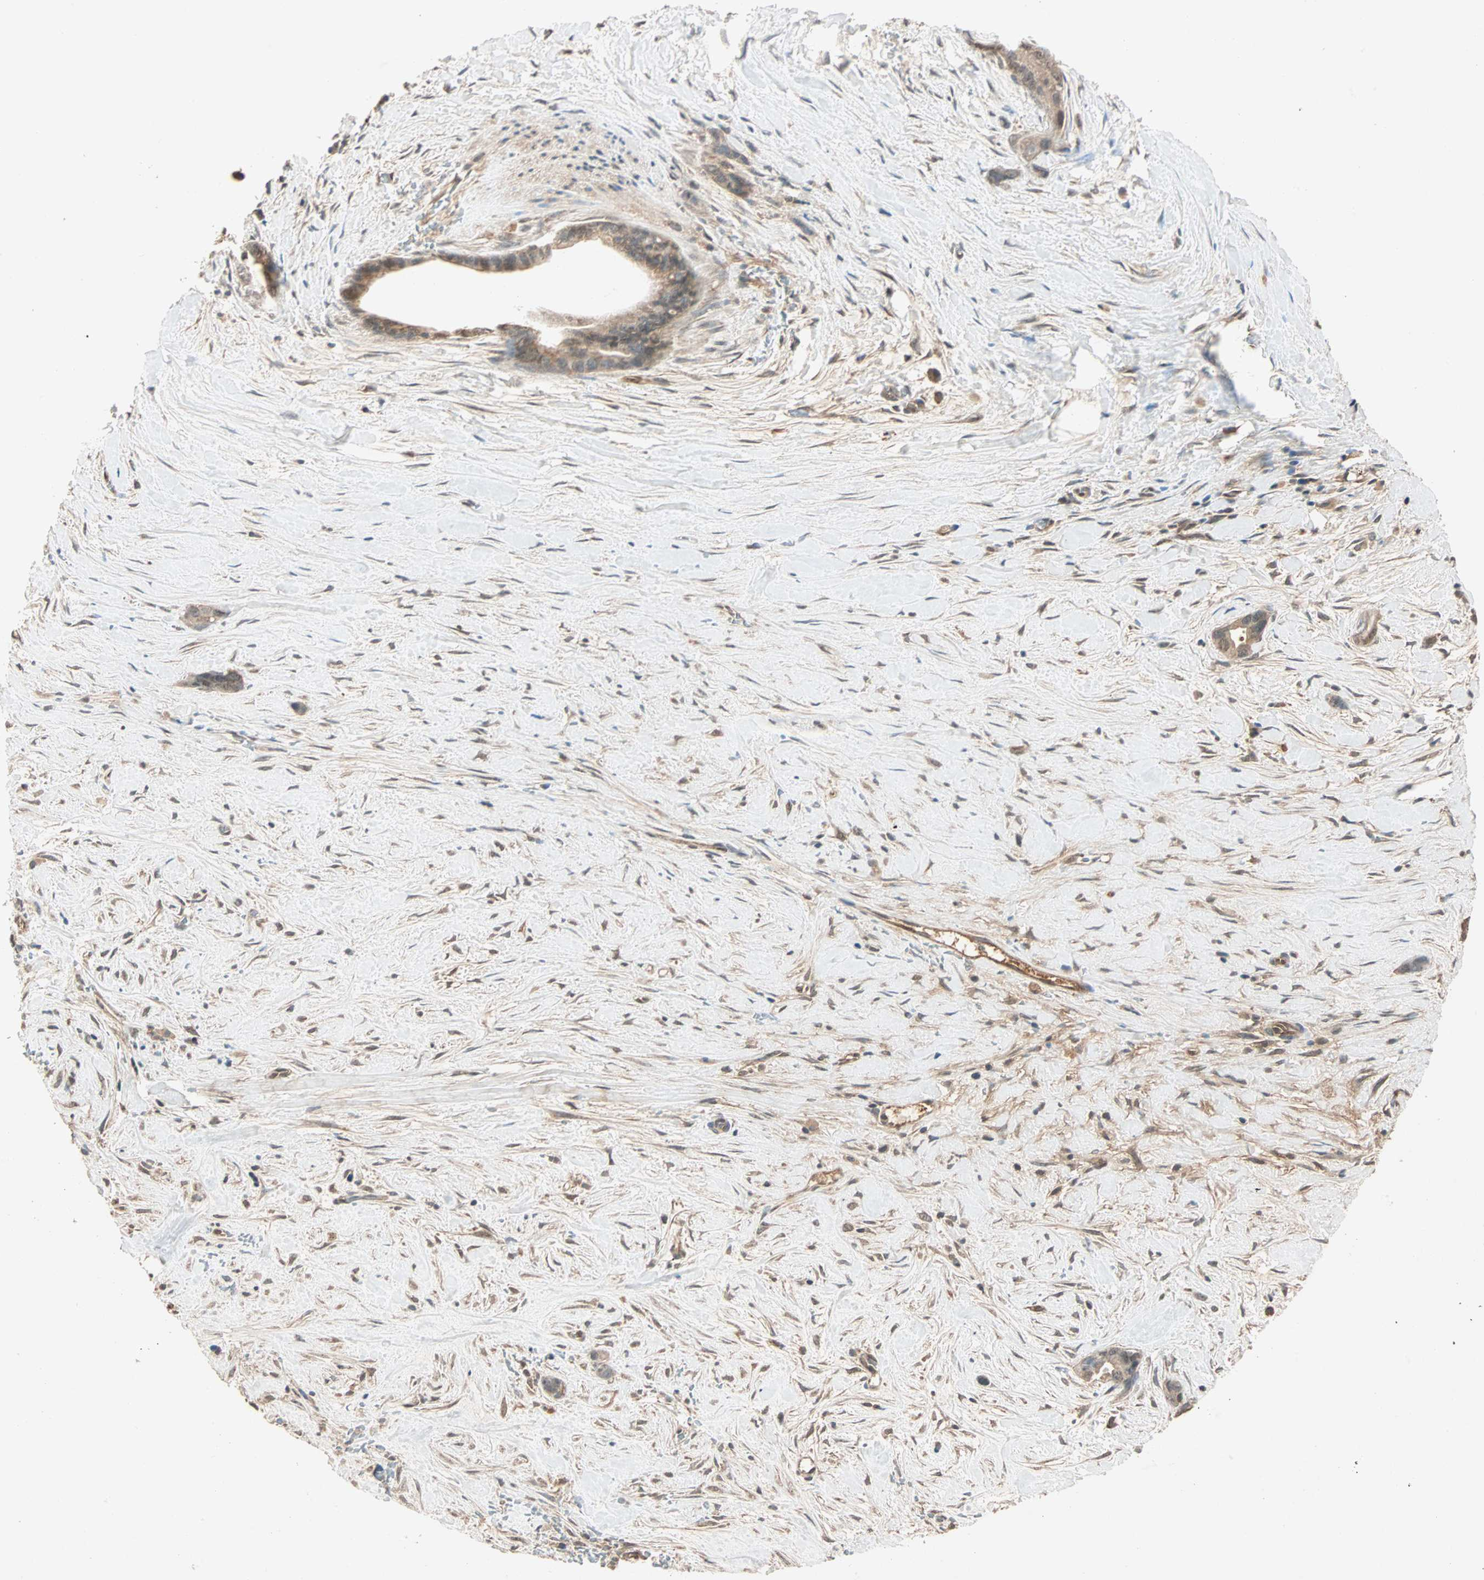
{"staining": {"intensity": "moderate", "quantity": ">75%", "location": "cytoplasmic/membranous"}, "tissue": "liver cancer", "cell_type": "Tumor cells", "image_type": "cancer", "snomed": [{"axis": "morphology", "description": "Cholangiocarcinoma"}, {"axis": "topography", "description": "Liver"}], "caption": "There is medium levels of moderate cytoplasmic/membranous expression in tumor cells of liver cholangiocarcinoma, as demonstrated by immunohistochemical staining (brown color).", "gene": "MAPK1", "patient": {"sex": "female", "age": 55}}